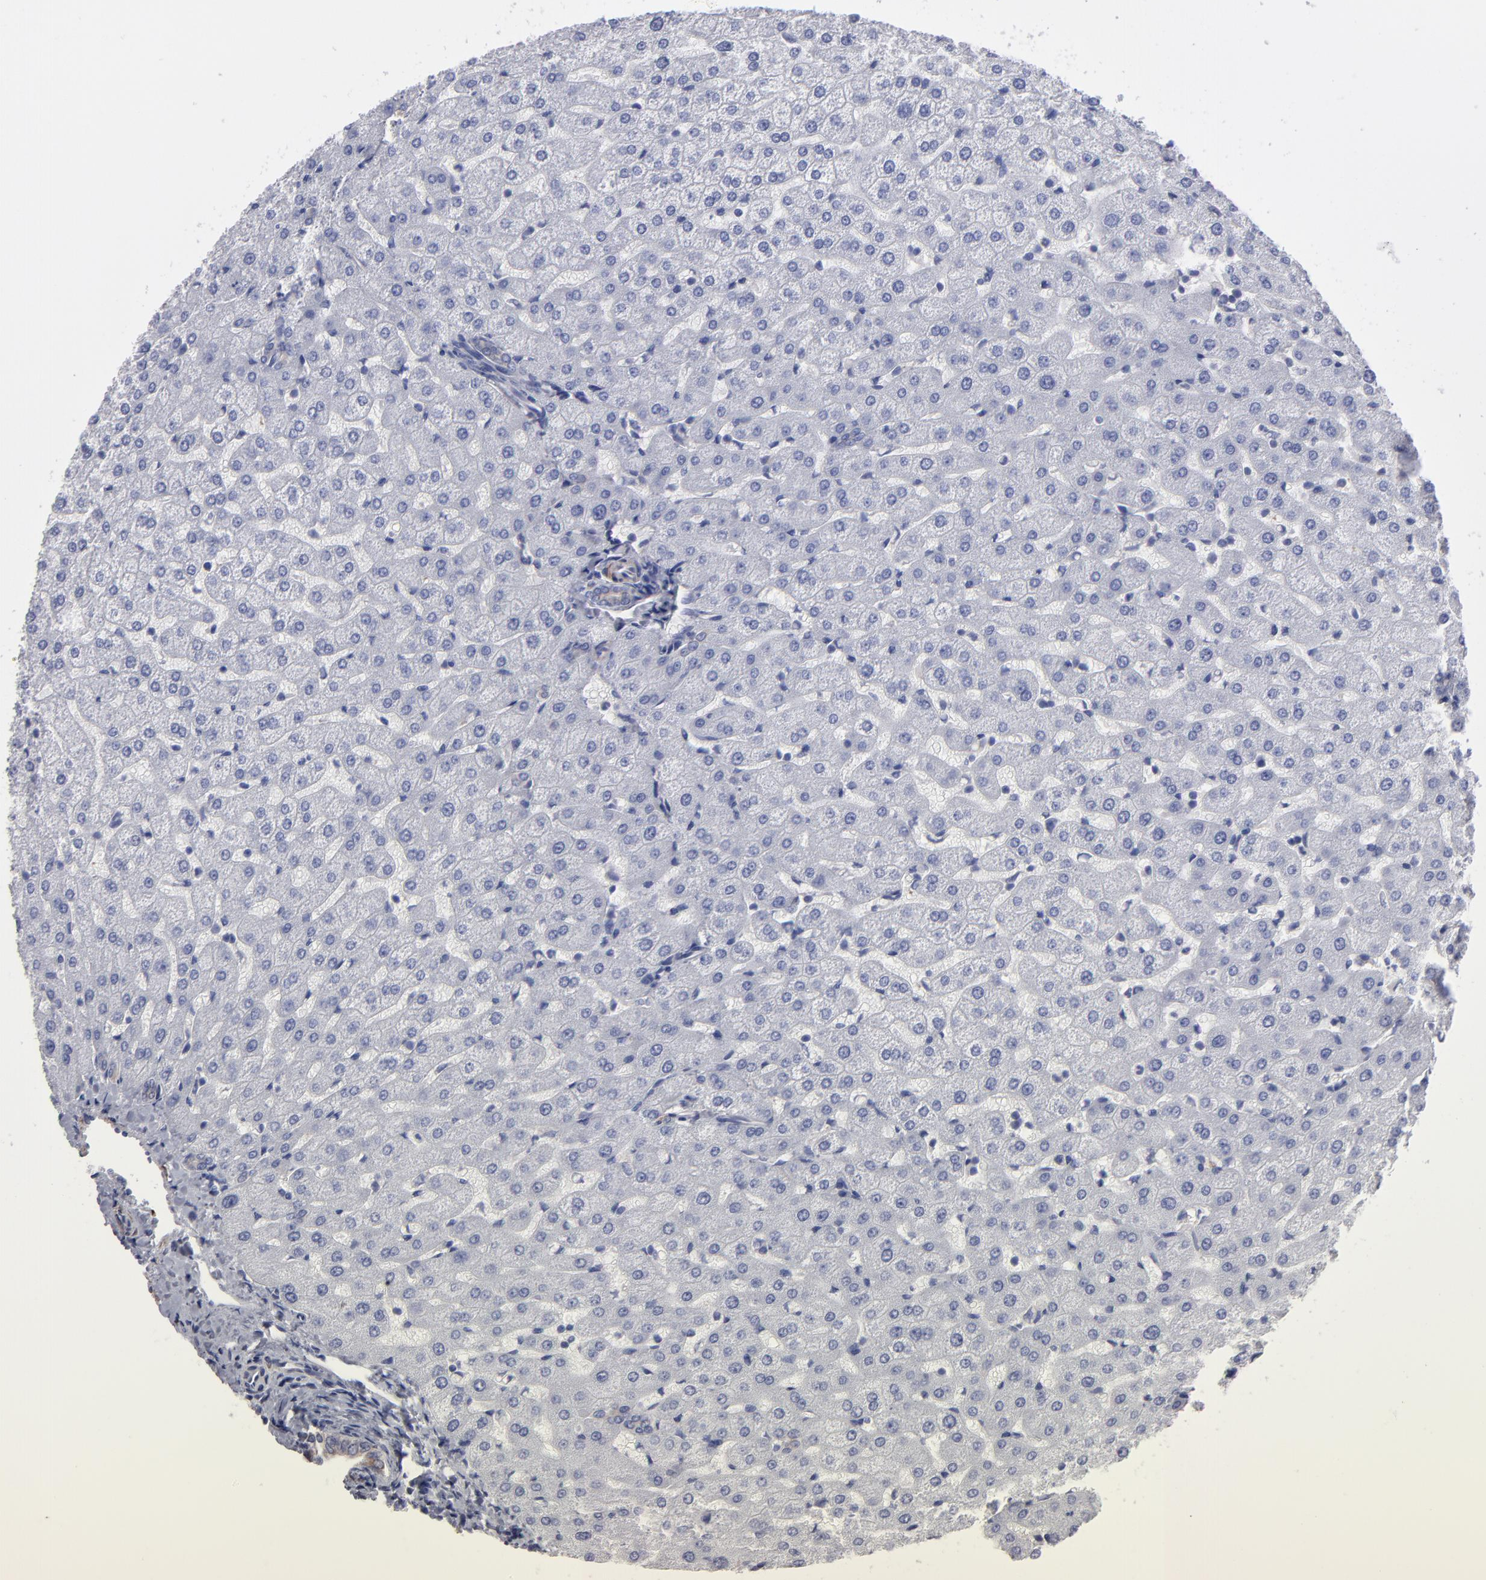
{"staining": {"intensity": "weak", "quantity": ">75%", "location": "cytoplasmic/membranous"}, "tissue": "liver", "cell_type": "Cholangiocytes", "image_type": "normal", "snomed": [{"axis": "morphology", "description": "Normal tissue, NOS"}, {"axis": "morphology", "description": "Fibrosis, NOS"}, {"axis": "topography", "description": "Liver"}], "caption": "Protein expression analysis of unremarkable human liver reveals weak cytoplasmic/membranous expression in about >75% of cholangiocytes. Immunohistochemistry (ihc) stains the protein in brown and the nuclei are stained blue.", "gene": "SLMAP", "patient": {"sex": "female", "age": 29}}